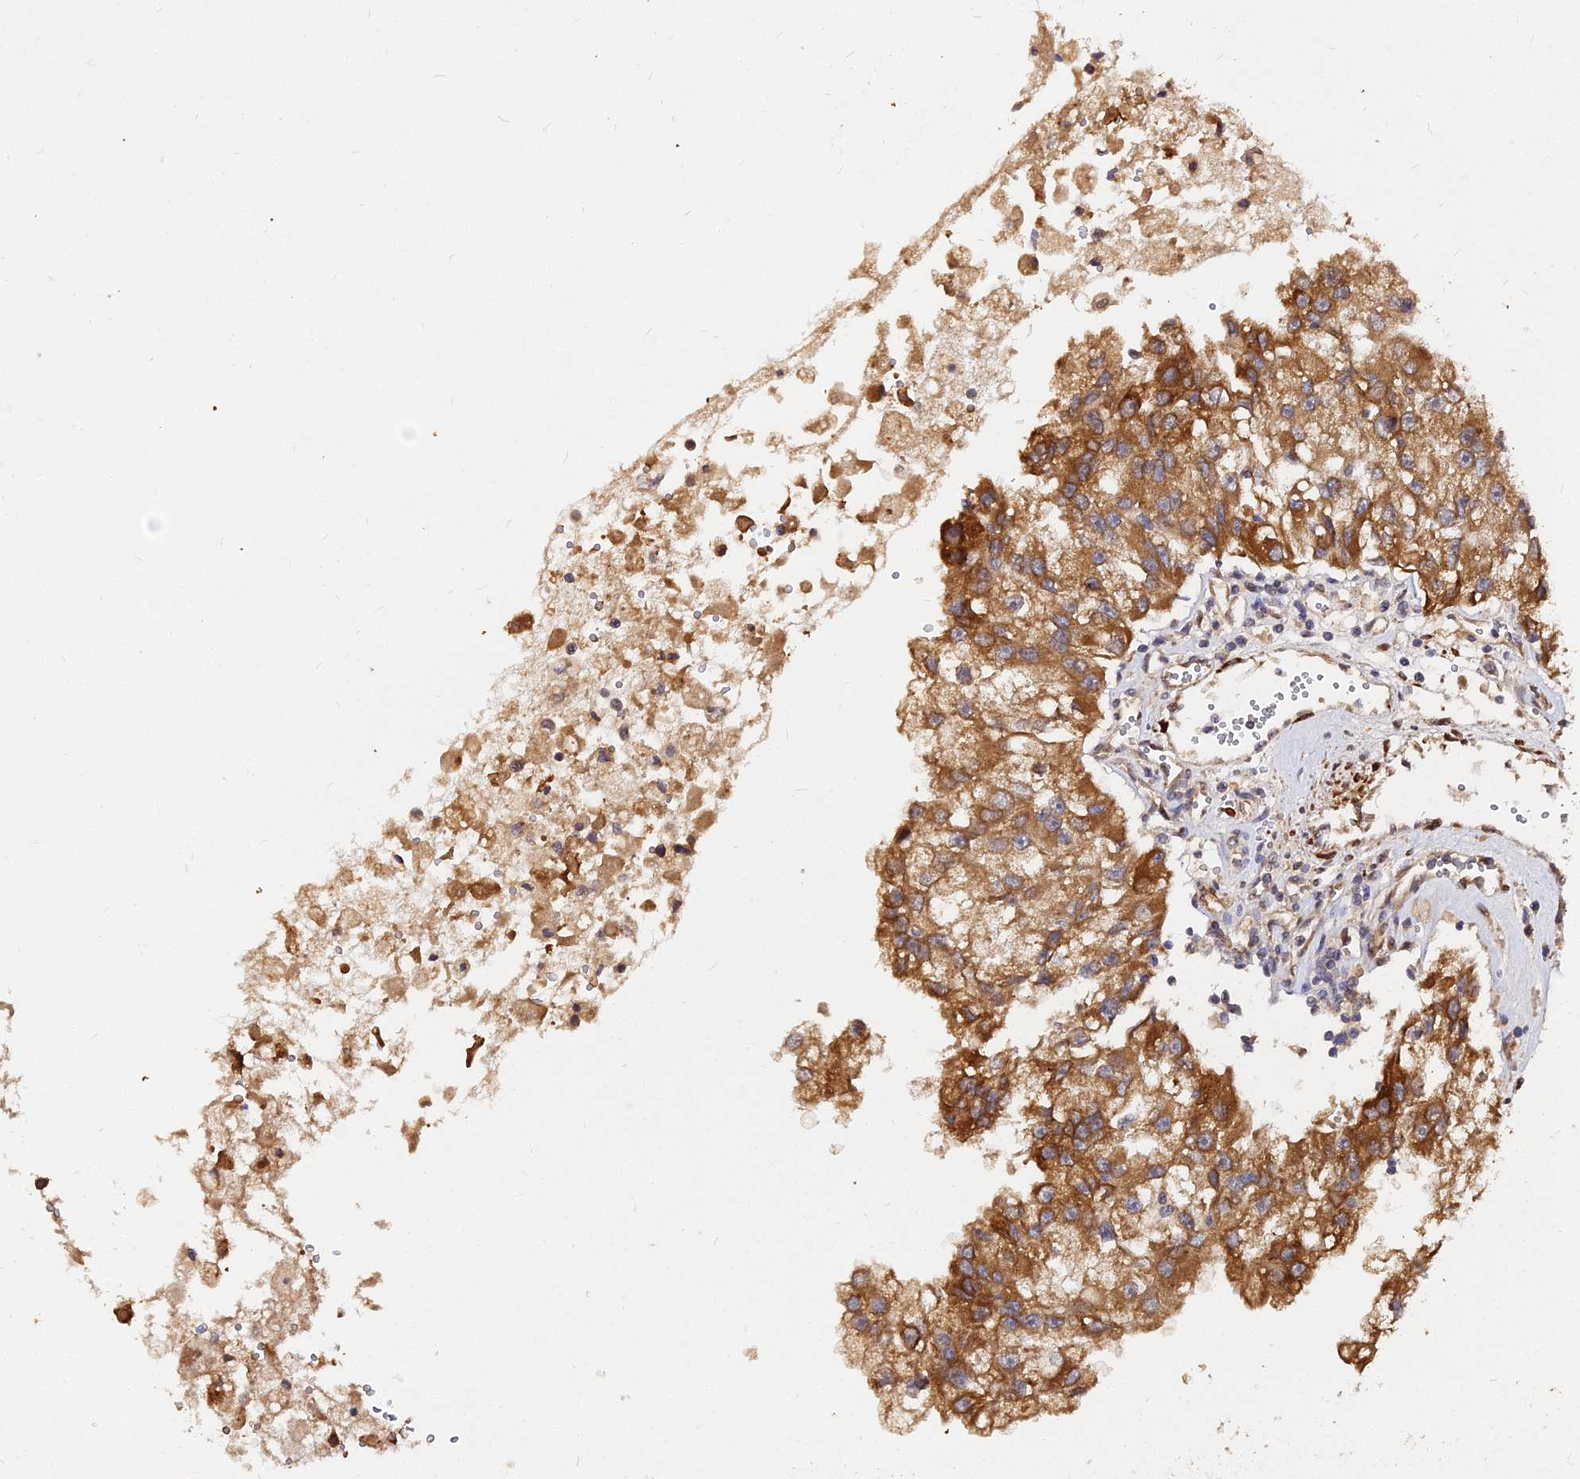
{"staining": {"intensity": "moderate", "quantity": ">75%", "location": "cytoplasmic/membranous"}, "tissue": "renal cancer", "cell_type": "Tumor cells", "image_type": "cancer", "snomed": [{"axis": "morphology", "description": "Adenocarcinoma, NOS"}, {"axis": "topography", "description": "Kidney"}], "caption": "Human renal adenocarcinoma stained for a protein (brown) demonstrates moderate cytoplasmic/membranous positive positivity in approximately >75% of tumor cells.", "gene": "PDE4D", "patient": {"sex": "male", "age": 63}}